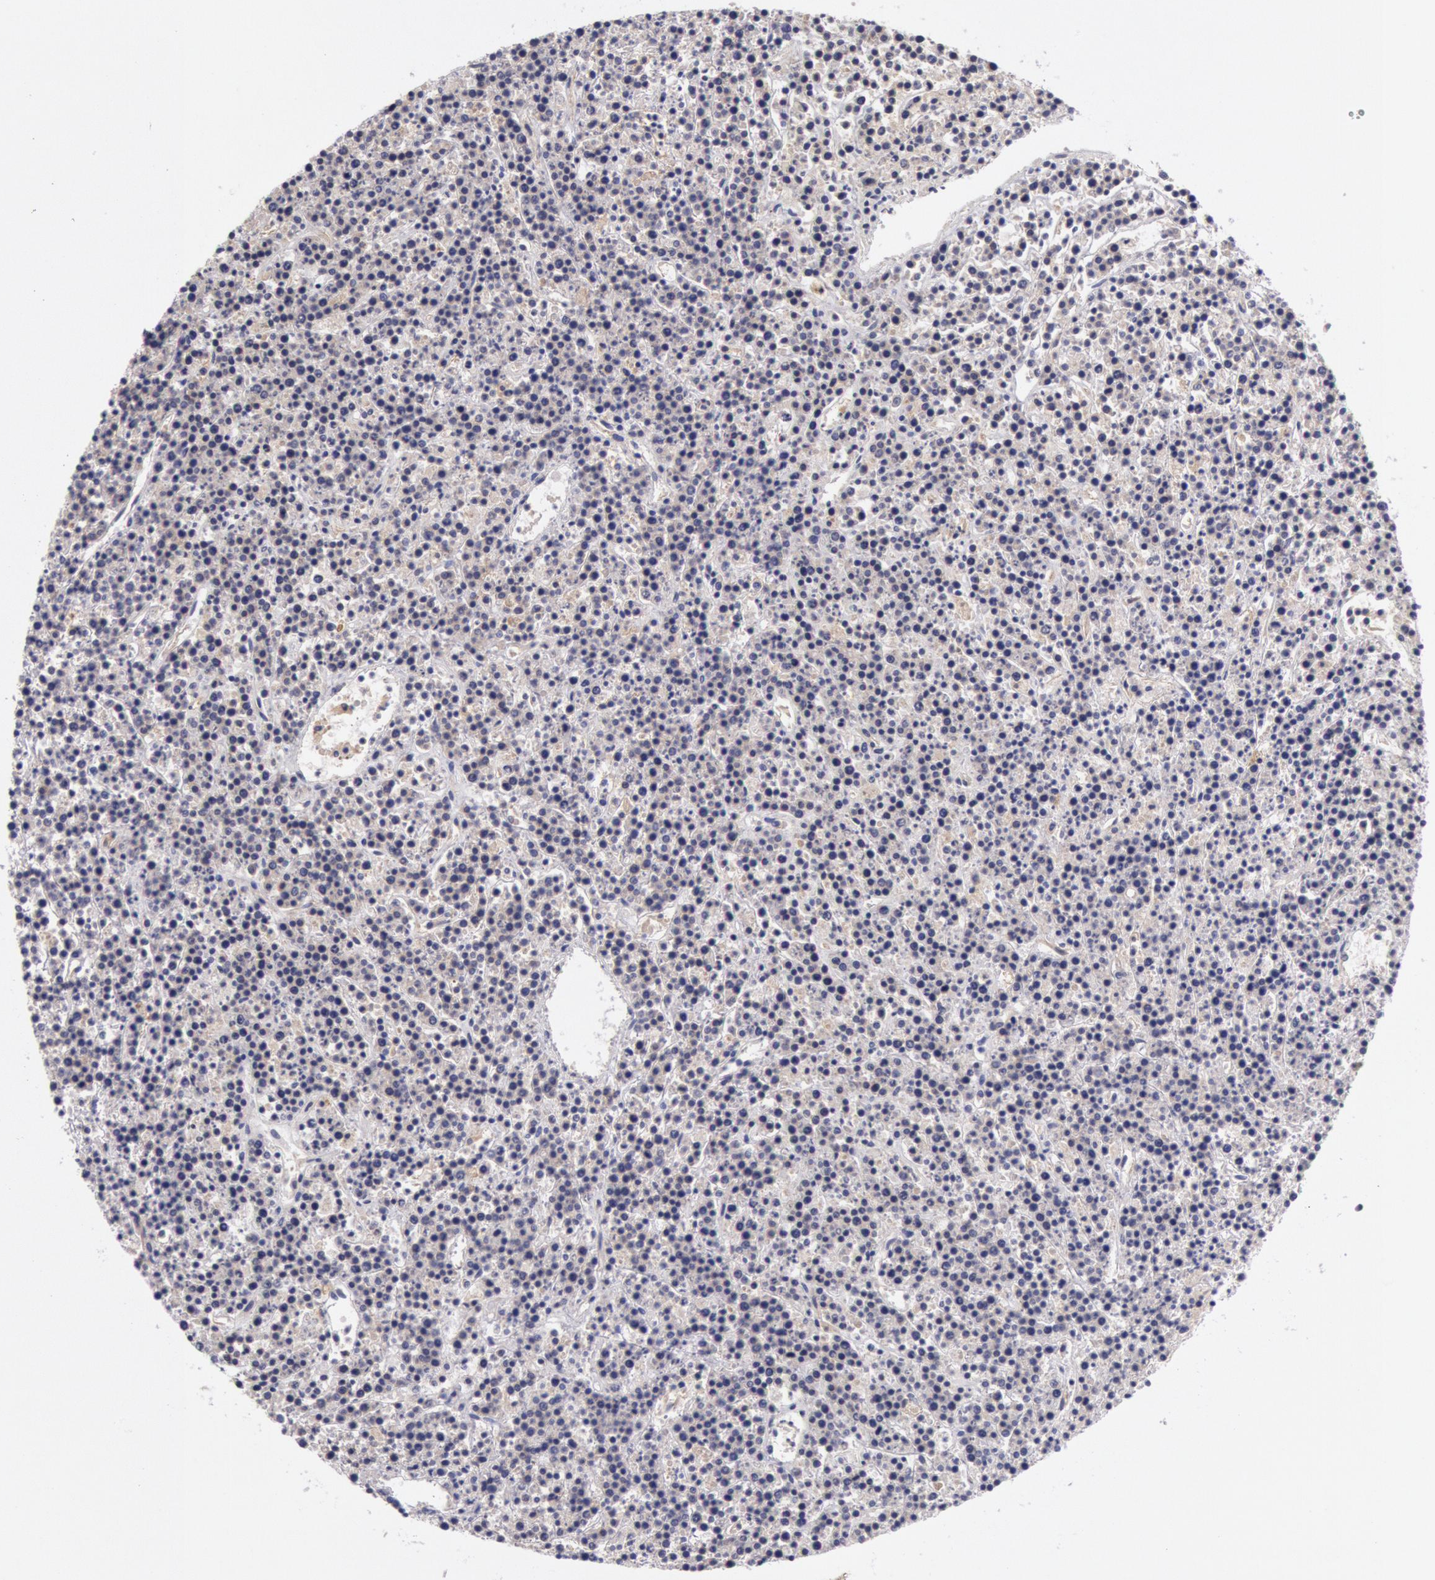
{"staining": {"intensity": "negative", "quantity": "none", "location": "none"}, "tissue": "lymphoma", "cell_type": "Tumor cells", "image_type": "cancer", "snomed": [{"axis": "morphology", "description": "Malignant lymphoma, non-Hodgkin's type, High grade"}, {"axis": "topography", "description": "Ovary"}], "caption": "Lymphoma stained for a protein using immunohistochemistry exhibits no positivity tumor cells.", "gene": "MYO5A", "patient": {"sex": "female", "age": 56}}